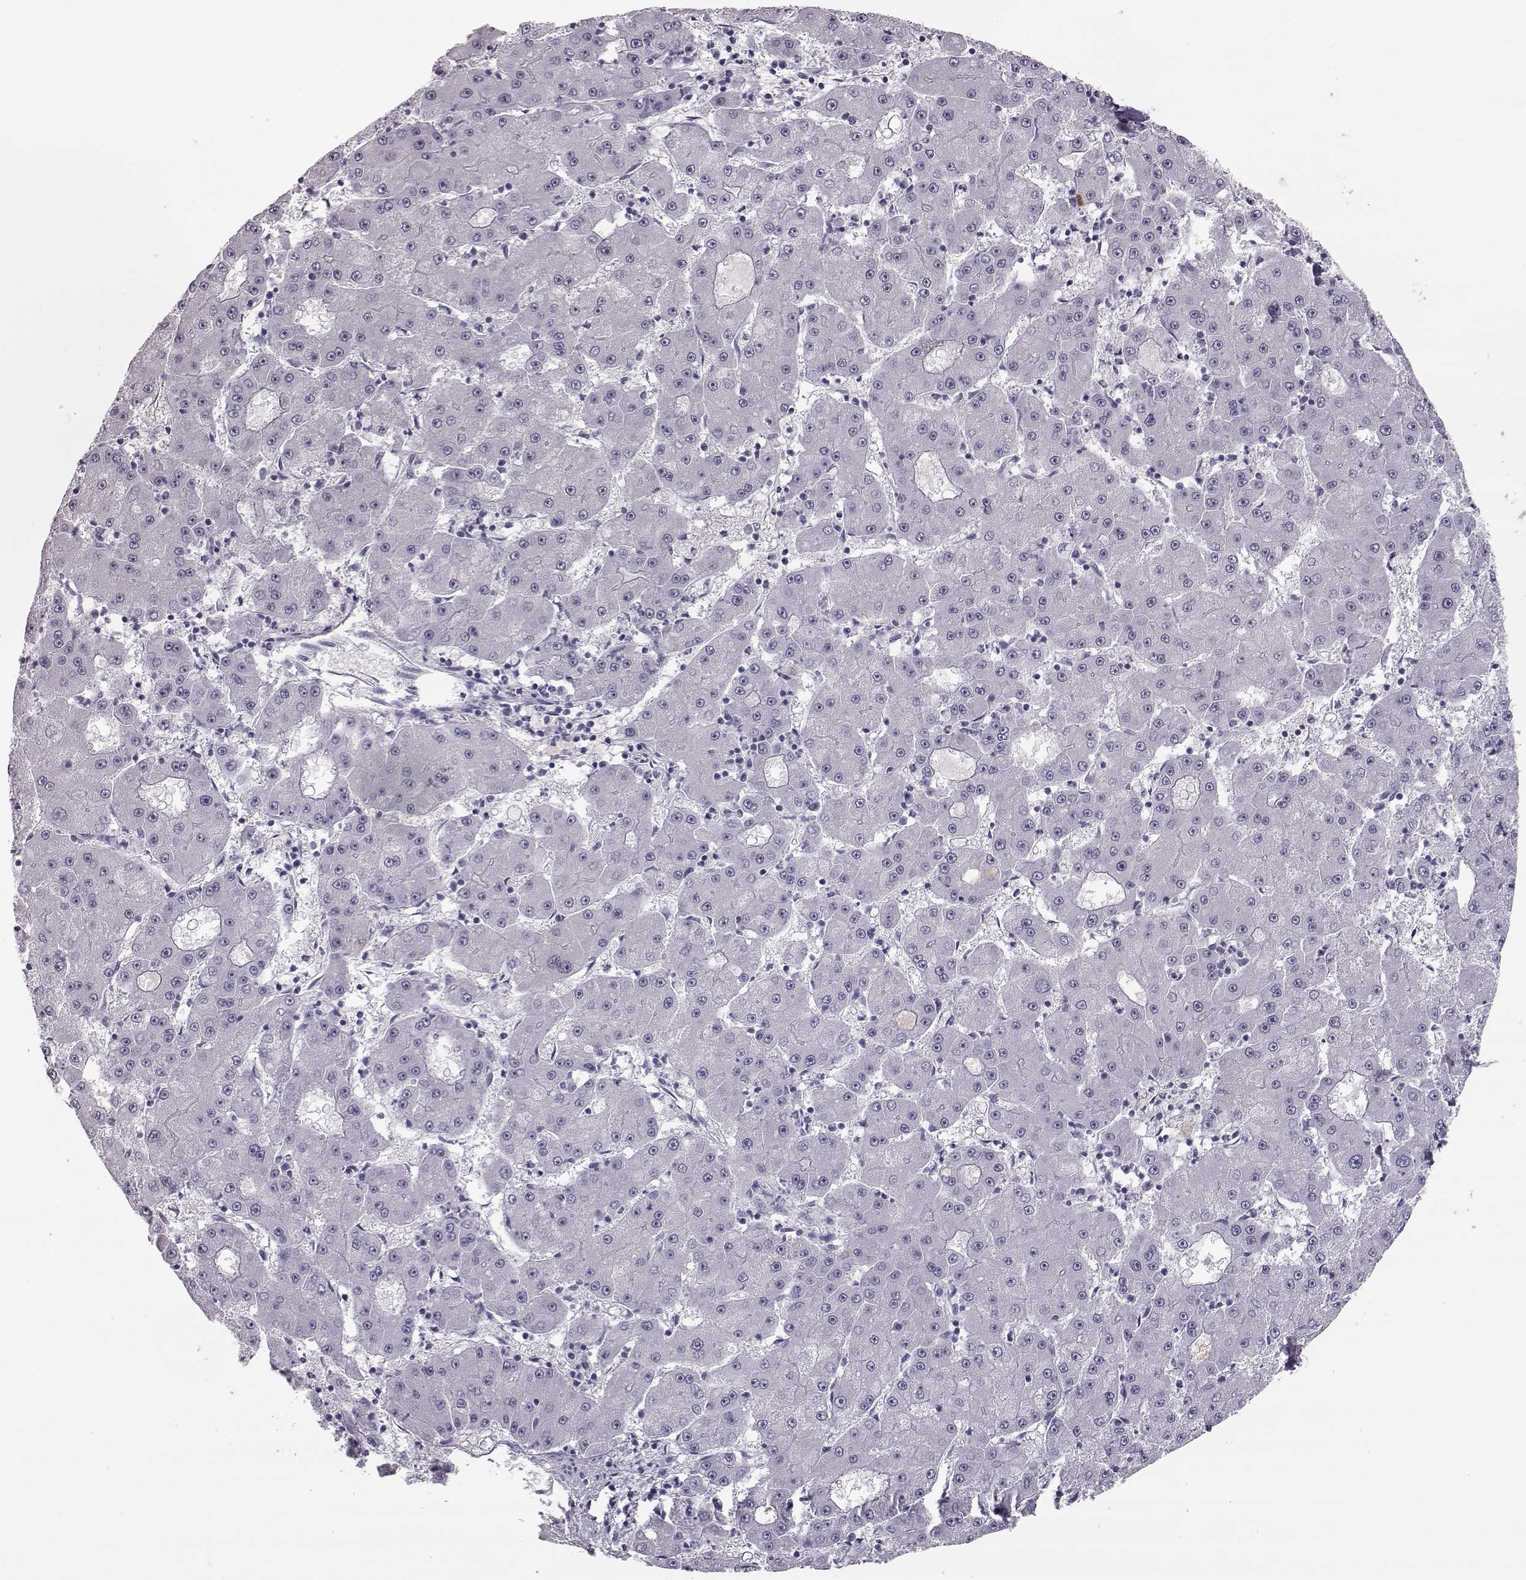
{"staining": {"intensity": "negative", "quantity": "none", "location": "none"}, "tissue": "liver cancer", "cell_type": "Tumor cells", "image_type": "cancer", "snomed": [{"axis": "morphology", "description": "Carcinoma, Hepatocellular, NOS"}, {"axis": "topography", "description": "Liver"}], "caption": "This is an IHC photomicrograph of human hepatocellular carcinoma (liver). There is no expression in tumor cells.", "gene": "CCL19", "patient": {"sex": "male", "age": 73}}